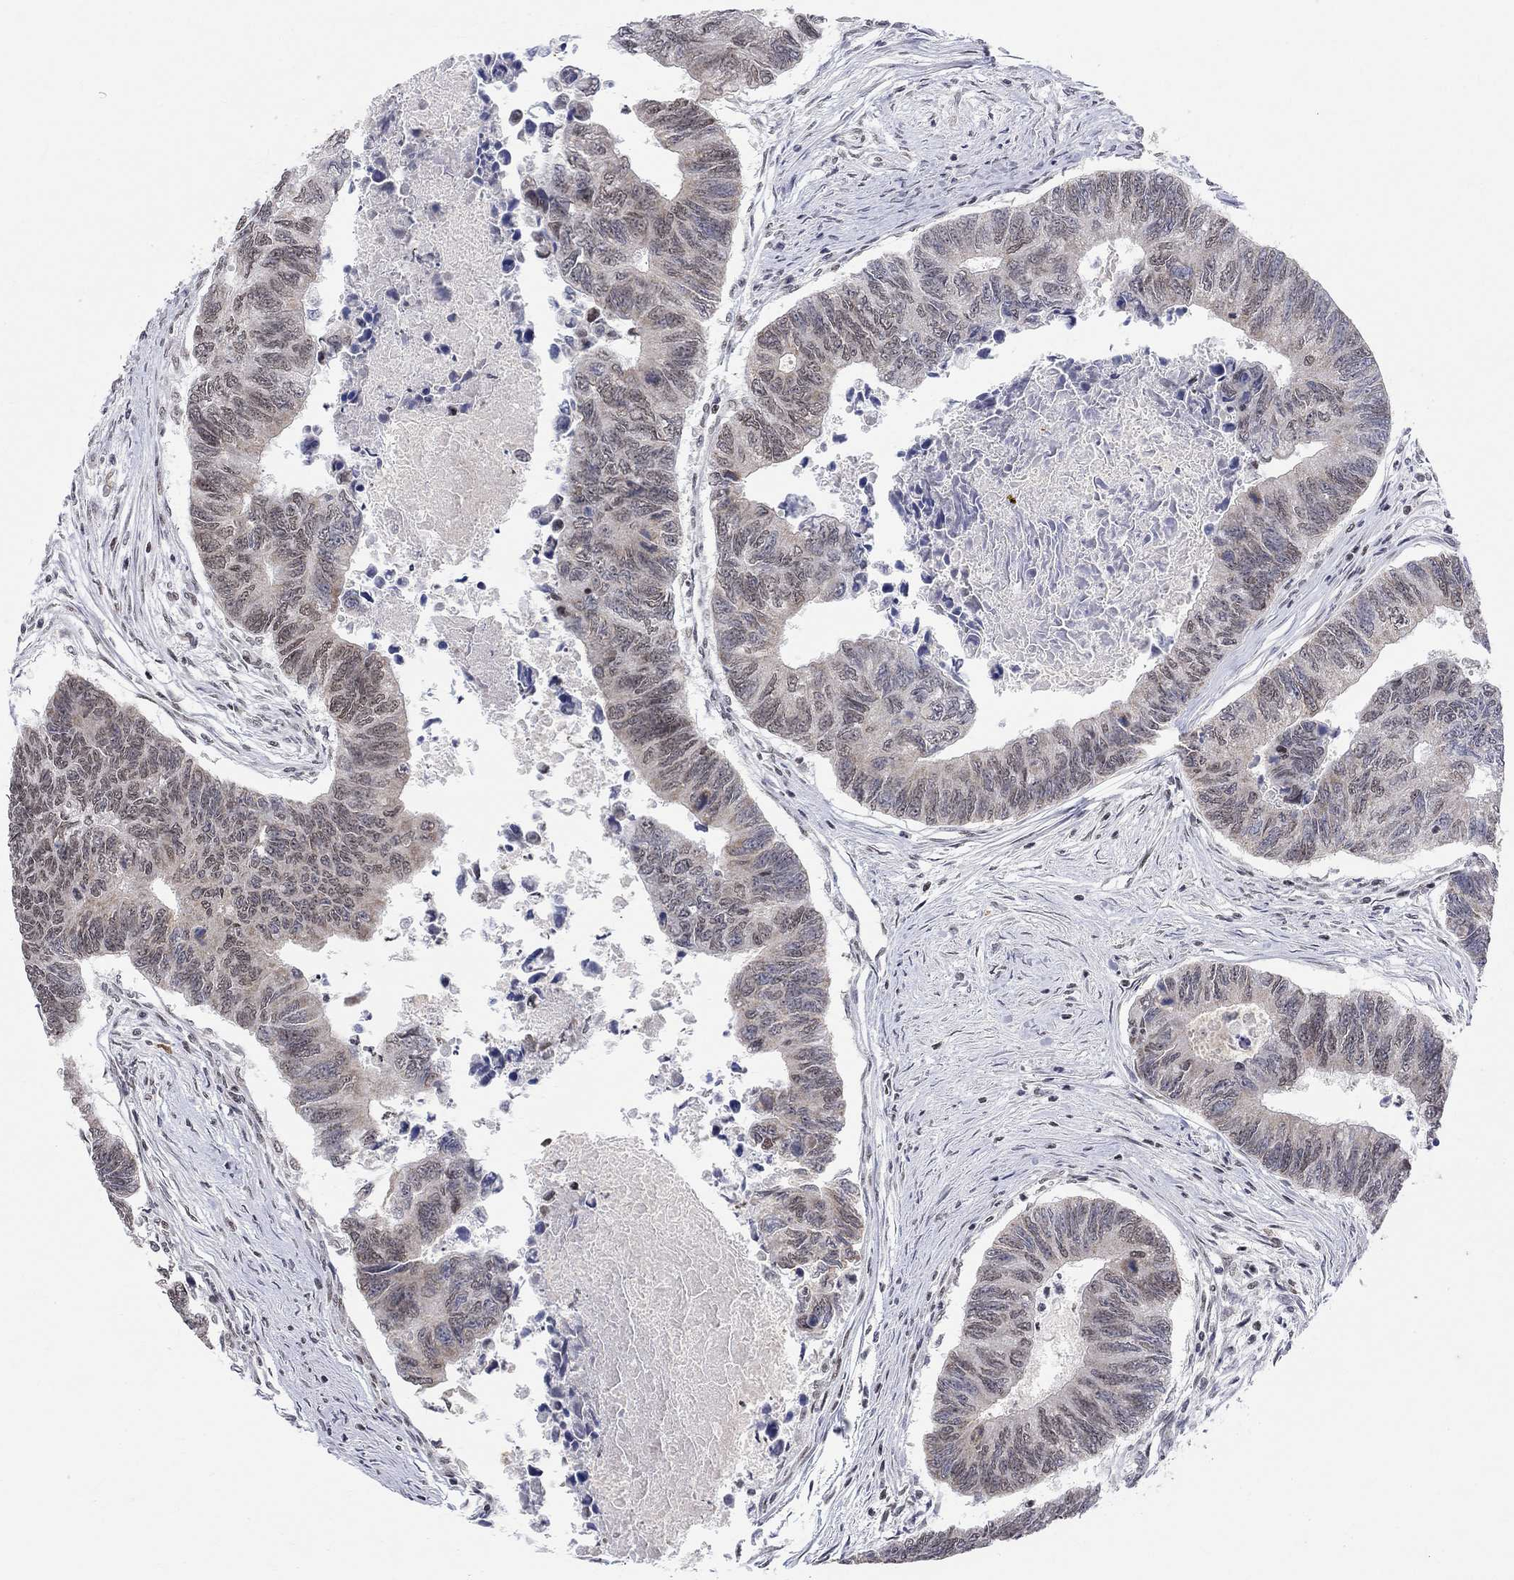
{"staining": {"intensity": "weak", "quantity": "25%-75%", "location": "cytoplasmic/membranous"}, "tissue": "colorectal cancer", "cell_type": "Tumor cells", "image_type": "cancer", "snomed": [{"axis": "morphology", "description": "Adenocarcinoma, NOS"}, {"axis": "topography", "description": "Colon"}], "caption": "Adenocarcinoma (colorectal) tissue reveals weak cytoplasmic/membranous expression in about 25%-75% of tumor cells, visualized by immunohistochemistry.", "gene": "KLF12", "patient": {"sex": "female", "age": 65}}